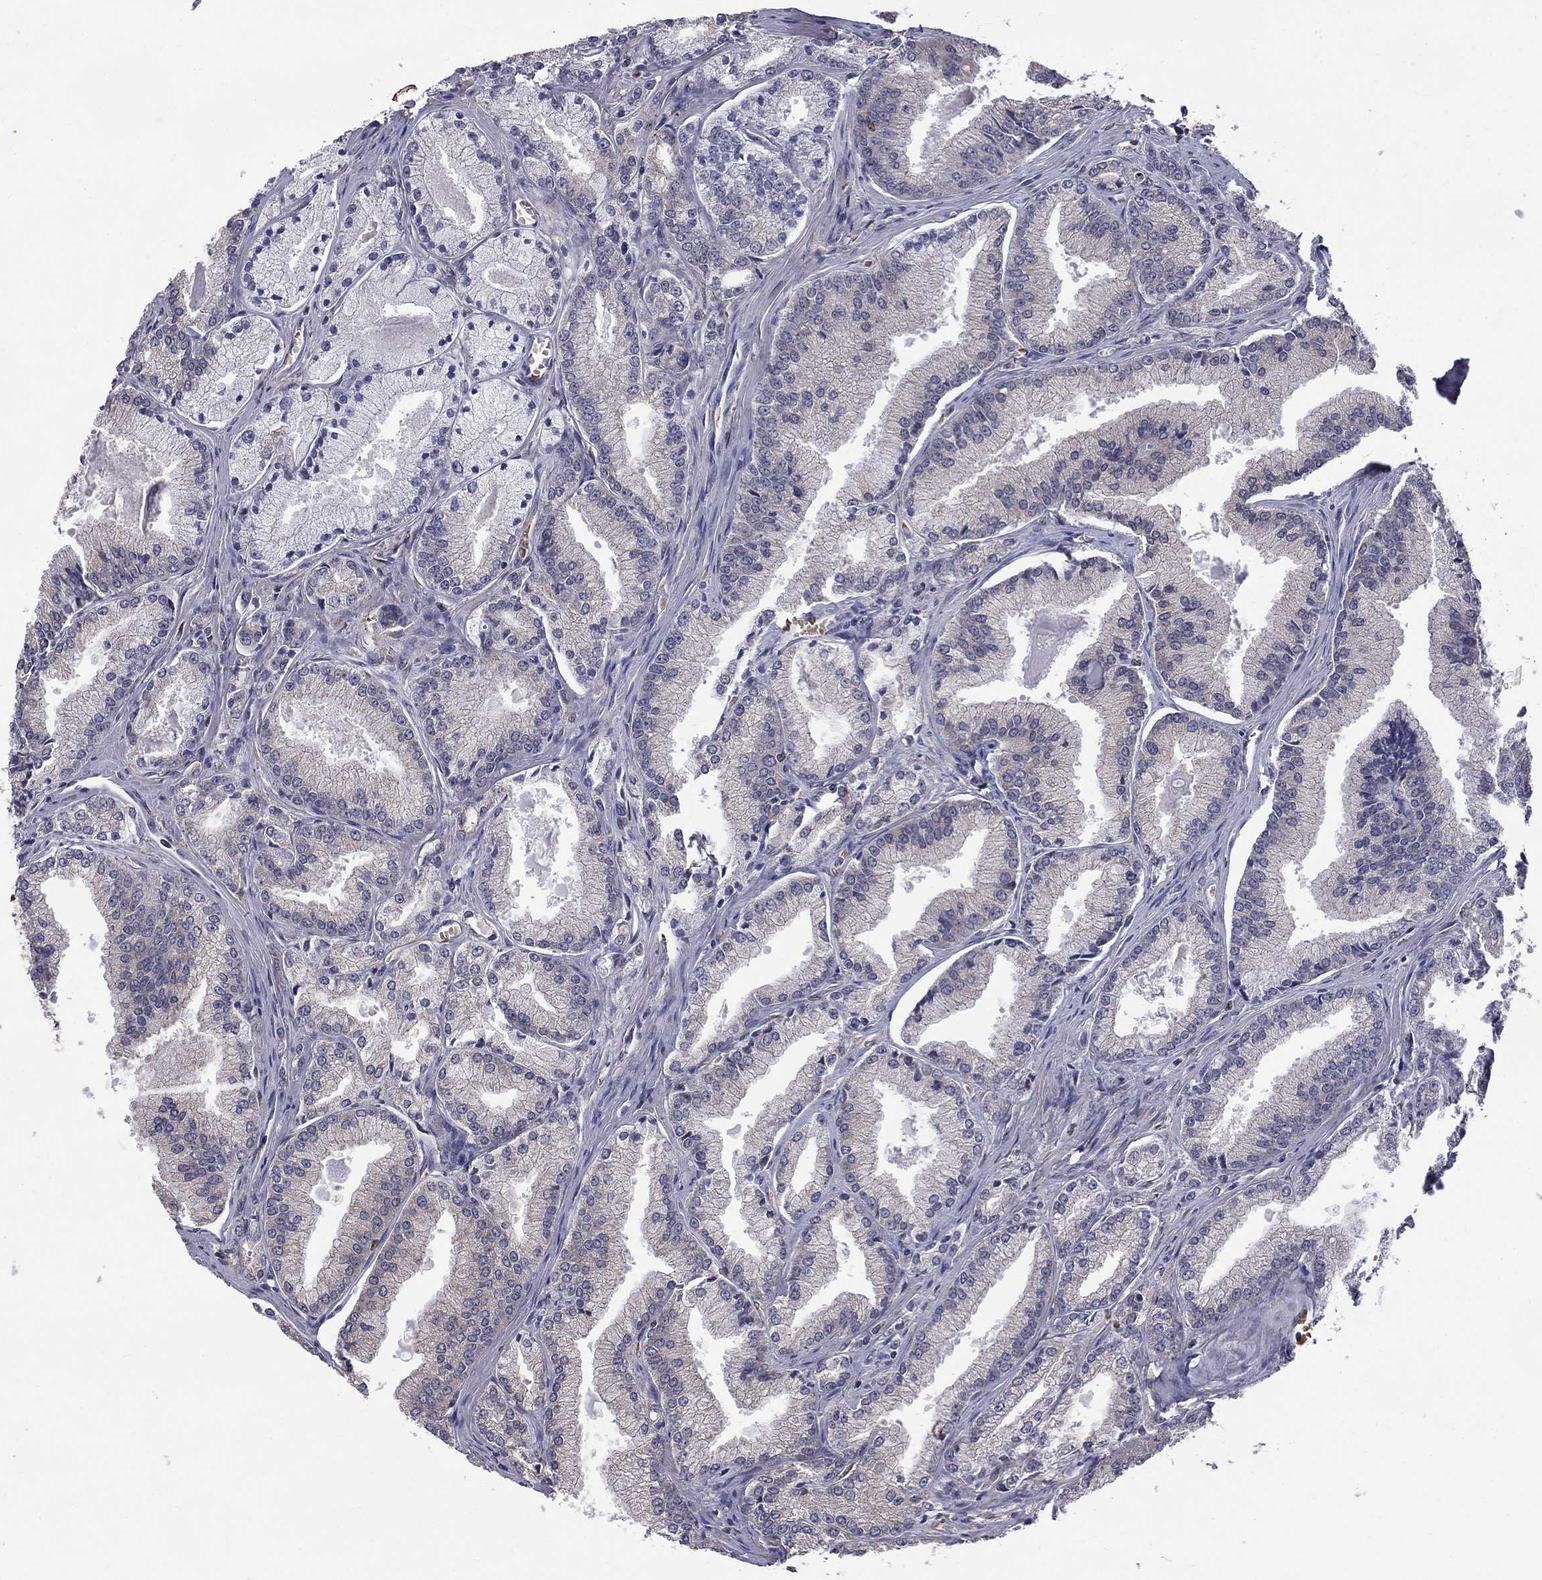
{"staining": {"intensity": "negative", "quantity": "none", "location": "none"}, "tissue": "prostate cancer", "cell_type": "Tumor cells", "image_type": "cancer", "snomed": [{"axis": "morphology", "description": "Adenocarcinoma, NOS"}, {"axis": "morphology", "description": "Adenocarcinoma, High grade"}, {"axis": "topography", "description": "Prostate"}], "caption": "Prostate cancer was stained to show a protein in brown. There is no significant expression in tumor cells.", "gene": "HSPB2", "patient": {"sex": "male", "age": 70}}